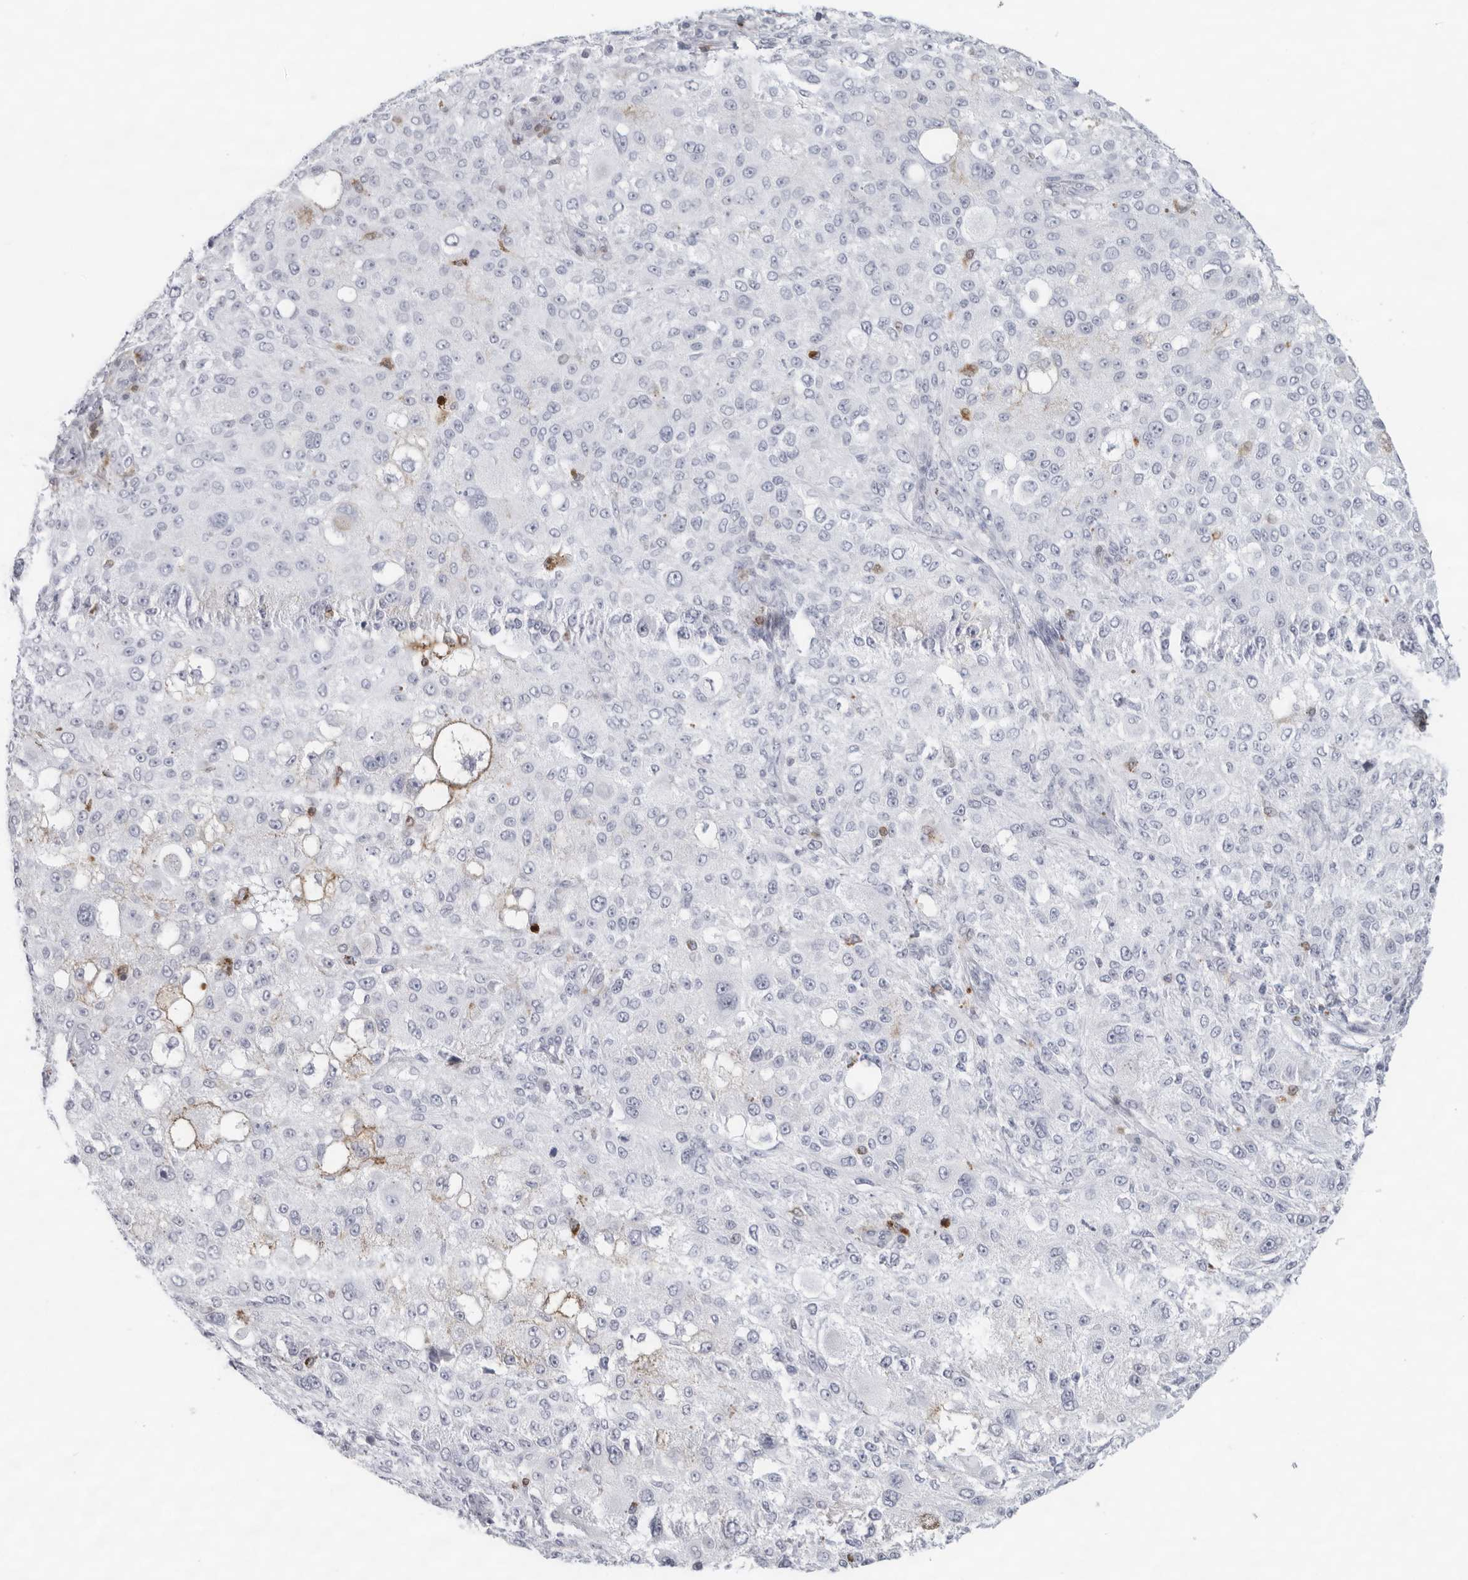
{"staining": {"intensity": "negative", "quantity": "none", "location": "none"}, "tissue": "melanoma", "cell_type": "Tumor cells", "image_type": "cancer", "snomed": [{"axis": "morphology", "description": "Necrosis, NOS"}, {"axis": "morphology", "description": "Malignant melanoma, NOS"}, {"axis": "topography", "description": "Skin"}], "caption": "Immunohistochemistry histopathology image of melanoma stained for a protein (brown), which shows no staining in tumor cells. The staining was performed using DAB to visualize the protein expression in brown, while the nuclei were stained in blue with hematoxylin (Magnification: 20x).", "gene": "FMNL1", "patient": {"sex": "female", "age": 87}}